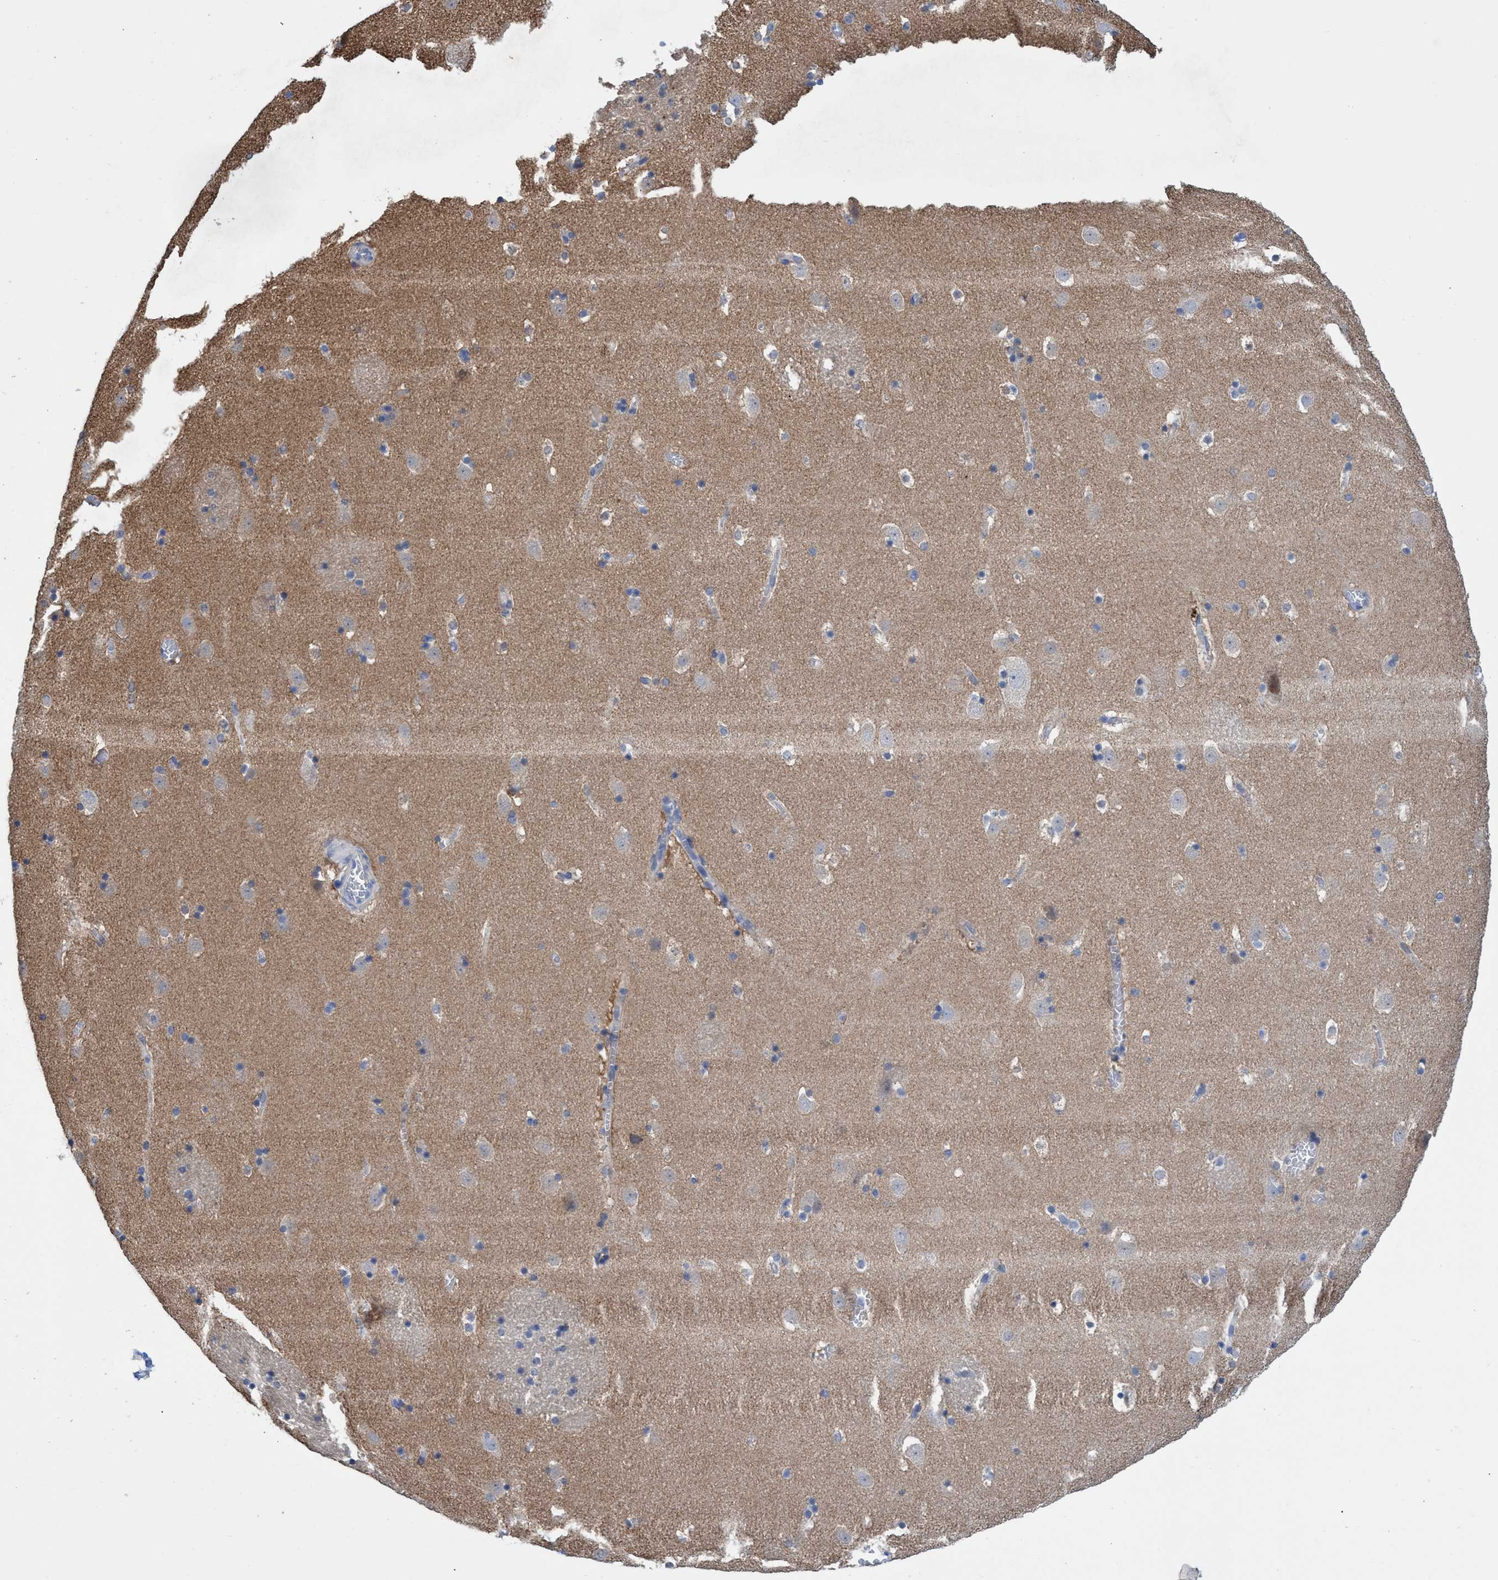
{"staining": {"intensity": "weak", "quantity": "<25%", "location": "cytoplasmic/membranous"}, "tissue": "caudate", "cell_type": "Glial cells", "image_type": "normal", "snomed": [{"axis": "morphology", "description": "Normal tissue, NOS"}, {"axis": "topography", "description": "Lateral ventricle wall"}], "caption": "Normal caudate was stained to show a protein in brown. There is no significant staining in glial cells.", "gene": "SVEP1", "patient": {"sex": "male", "age": 45}}